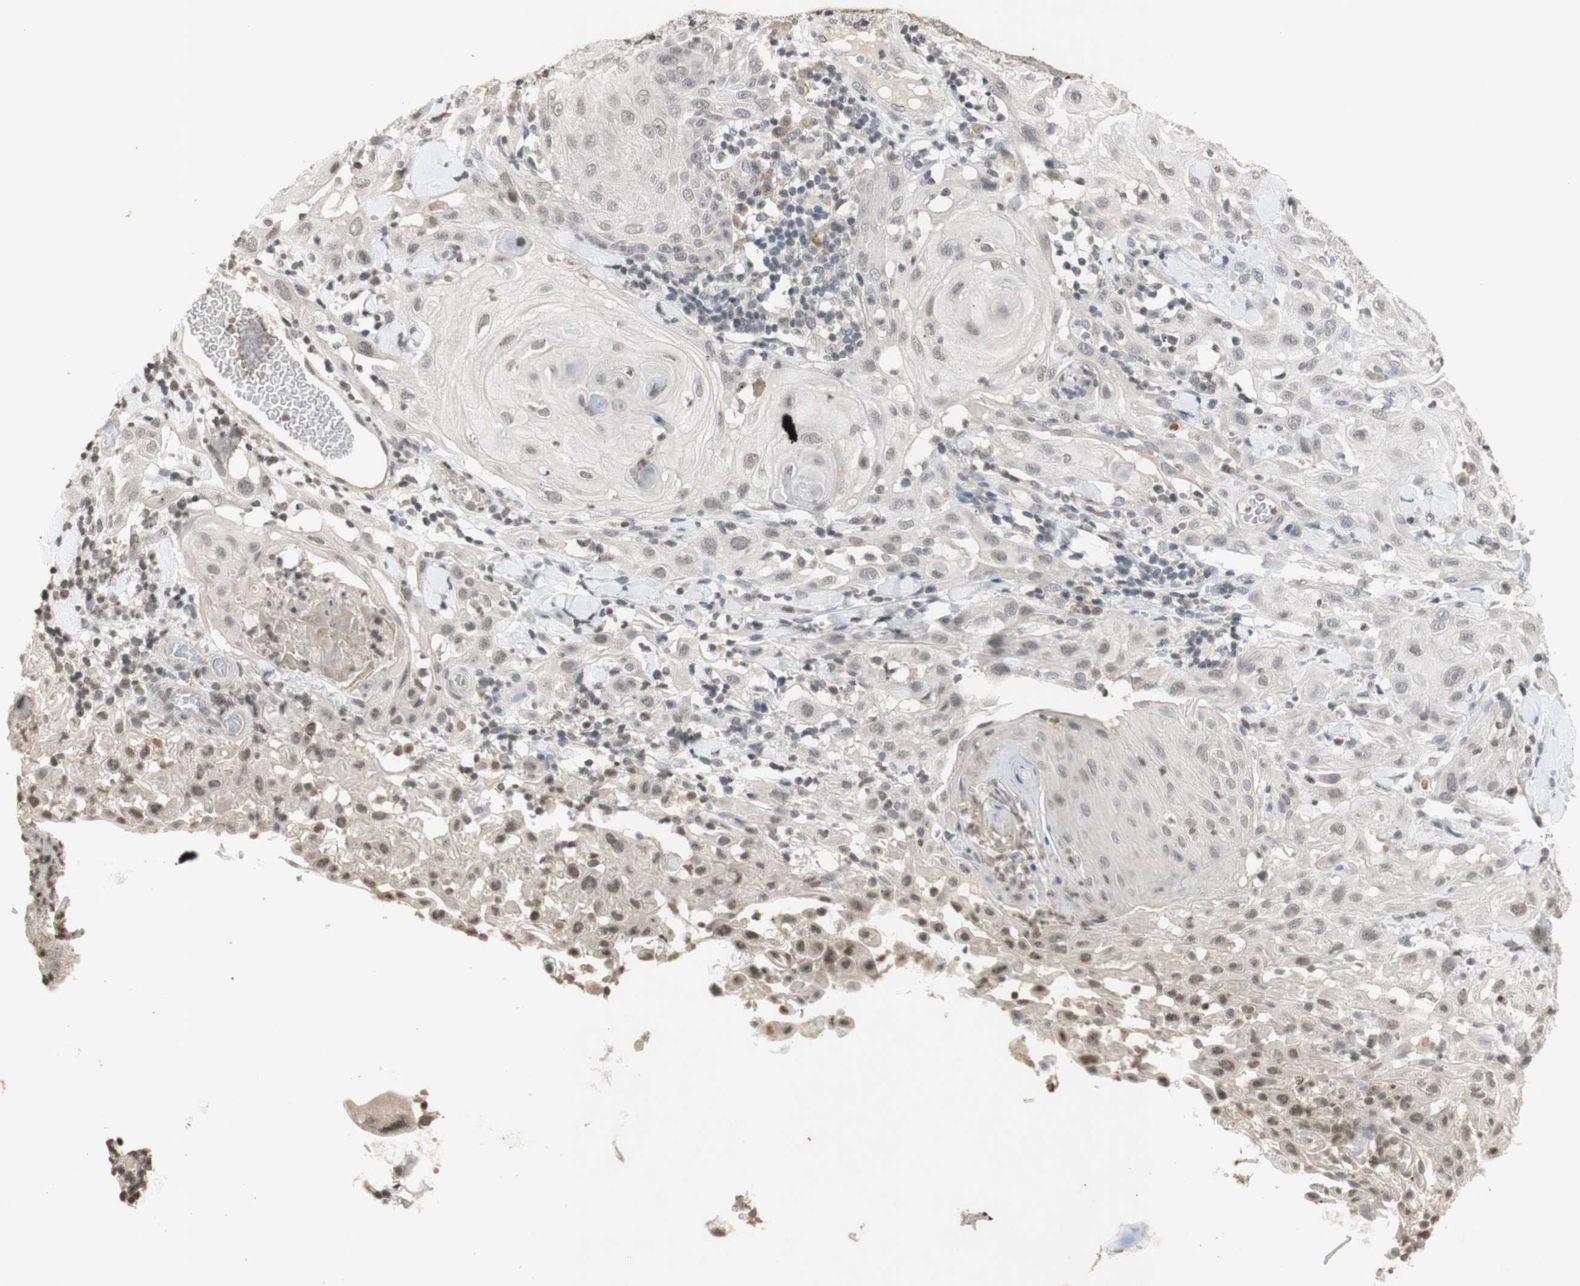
{"staining": {"intensity": "negative", "quantity": "none", "location": "none"}, "tissue": "skin cancer", "cell_type": "Tumor cells", "image_type": "cancer", "snomed": [{"axis": "morphology", "description": "Squamous cell carcinoma, NOS"}, {"axis": "topography", "description": "Skin"}], "caption": "Human squamous cell carcinoma (skin) stained for a protein using IHC shows no expression in tumor cells.", "gene": "GLI1", "patient": {"sex": "male", "age": 24}}